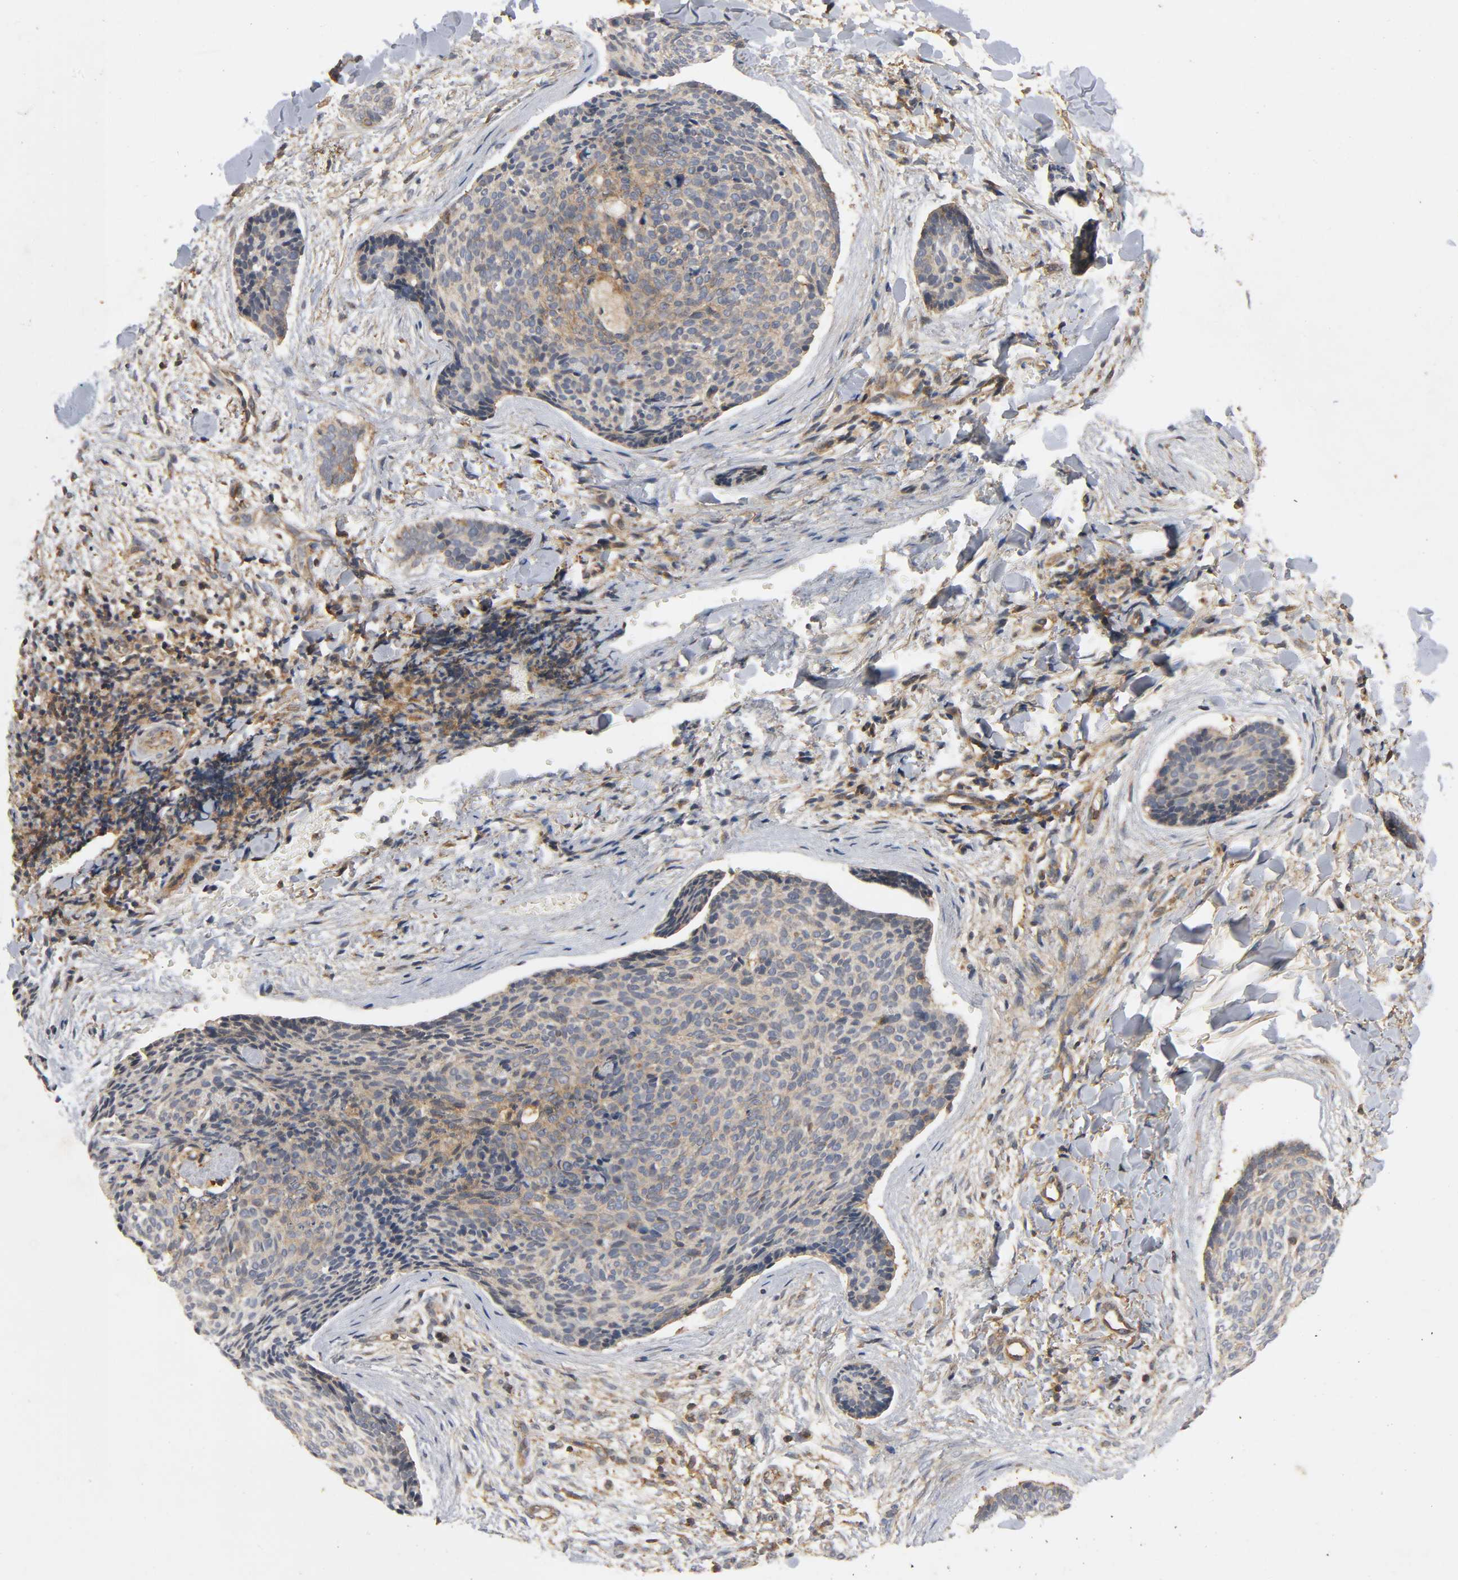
{"staining": {"intensity": "weak", "quantity": ">75%", "location": "cytoplasmic/membranous"}, "tissue": "skin cancer", "cell_type": "Tumor cells", "image_type": "cancer", "snomed": [{"axis": "morphology", "description": "Normal tissue, NOS"}, {"axis": "morphology", "description": "Basal cell carcinoma"}, {"axis": "topography", "description": "Skin"}], "caption": "Weak cytoplasmic/membranous expression for a protein is identified in about >75% of tumor cells of basal cell carcinoma (skin) using immunohistochemistry.", "gene": "IKBKB", "patient": {"sex": "female", "age": 57}}